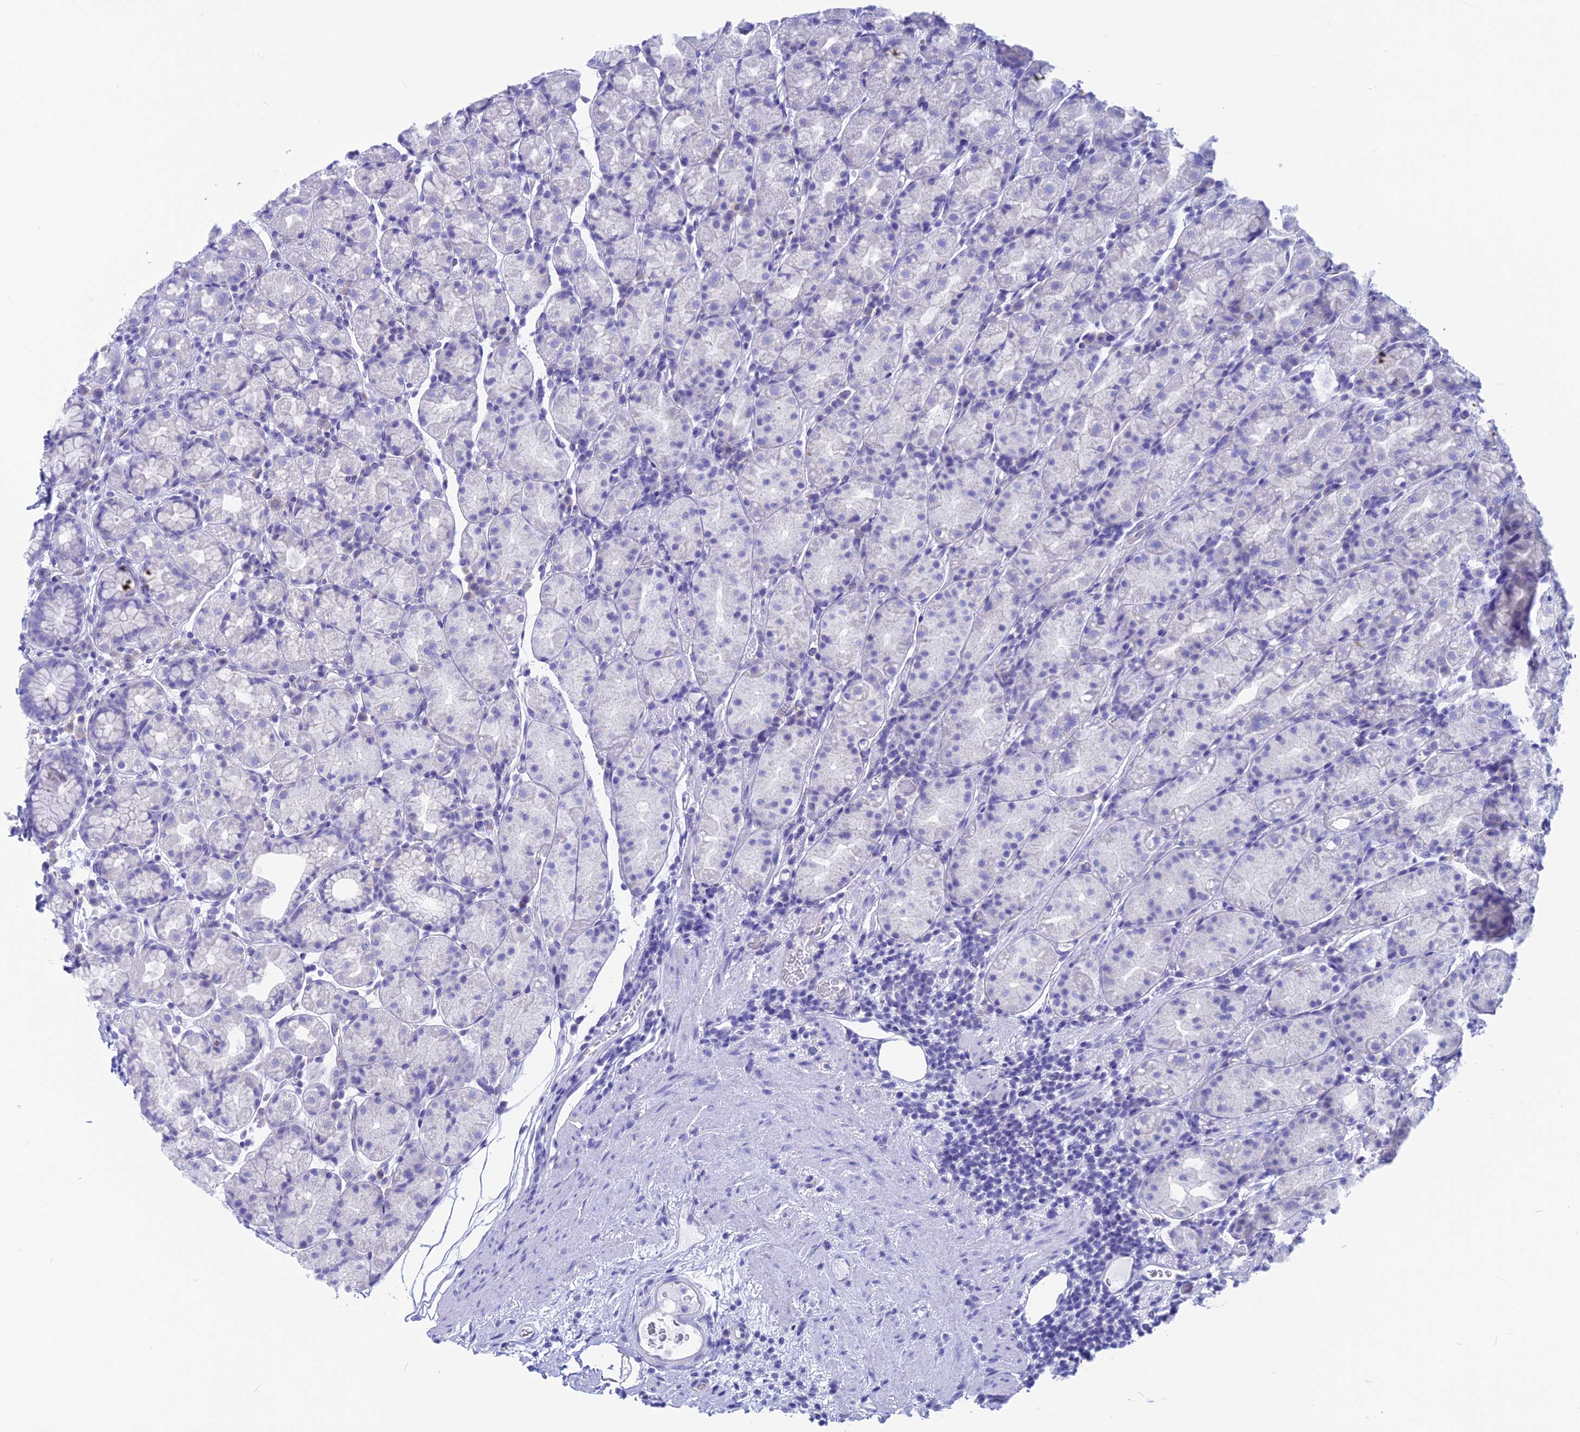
{"staining": {"intensity": "negative", "quantity": "none", "location": "none"}, "tissue": "stomach", "cell_type": "Glandular cells", "image_type": "normal", "snomed": [{"axis": "morphology", "description": "Normal tissue, NOS"}, {"axis": "topography", "description": "Stomach, upper"}, {"axis": "topography", "description": "Stomach, lower"}, {"axis": "topography", "description": "Small intestine"}], "caption": "Unremarkable stomach was stained to show a protein in brown. There is no significant expression in glandular cells.", "gene": "GNGT2", "patient": {"sex": "male", "age": 68}}